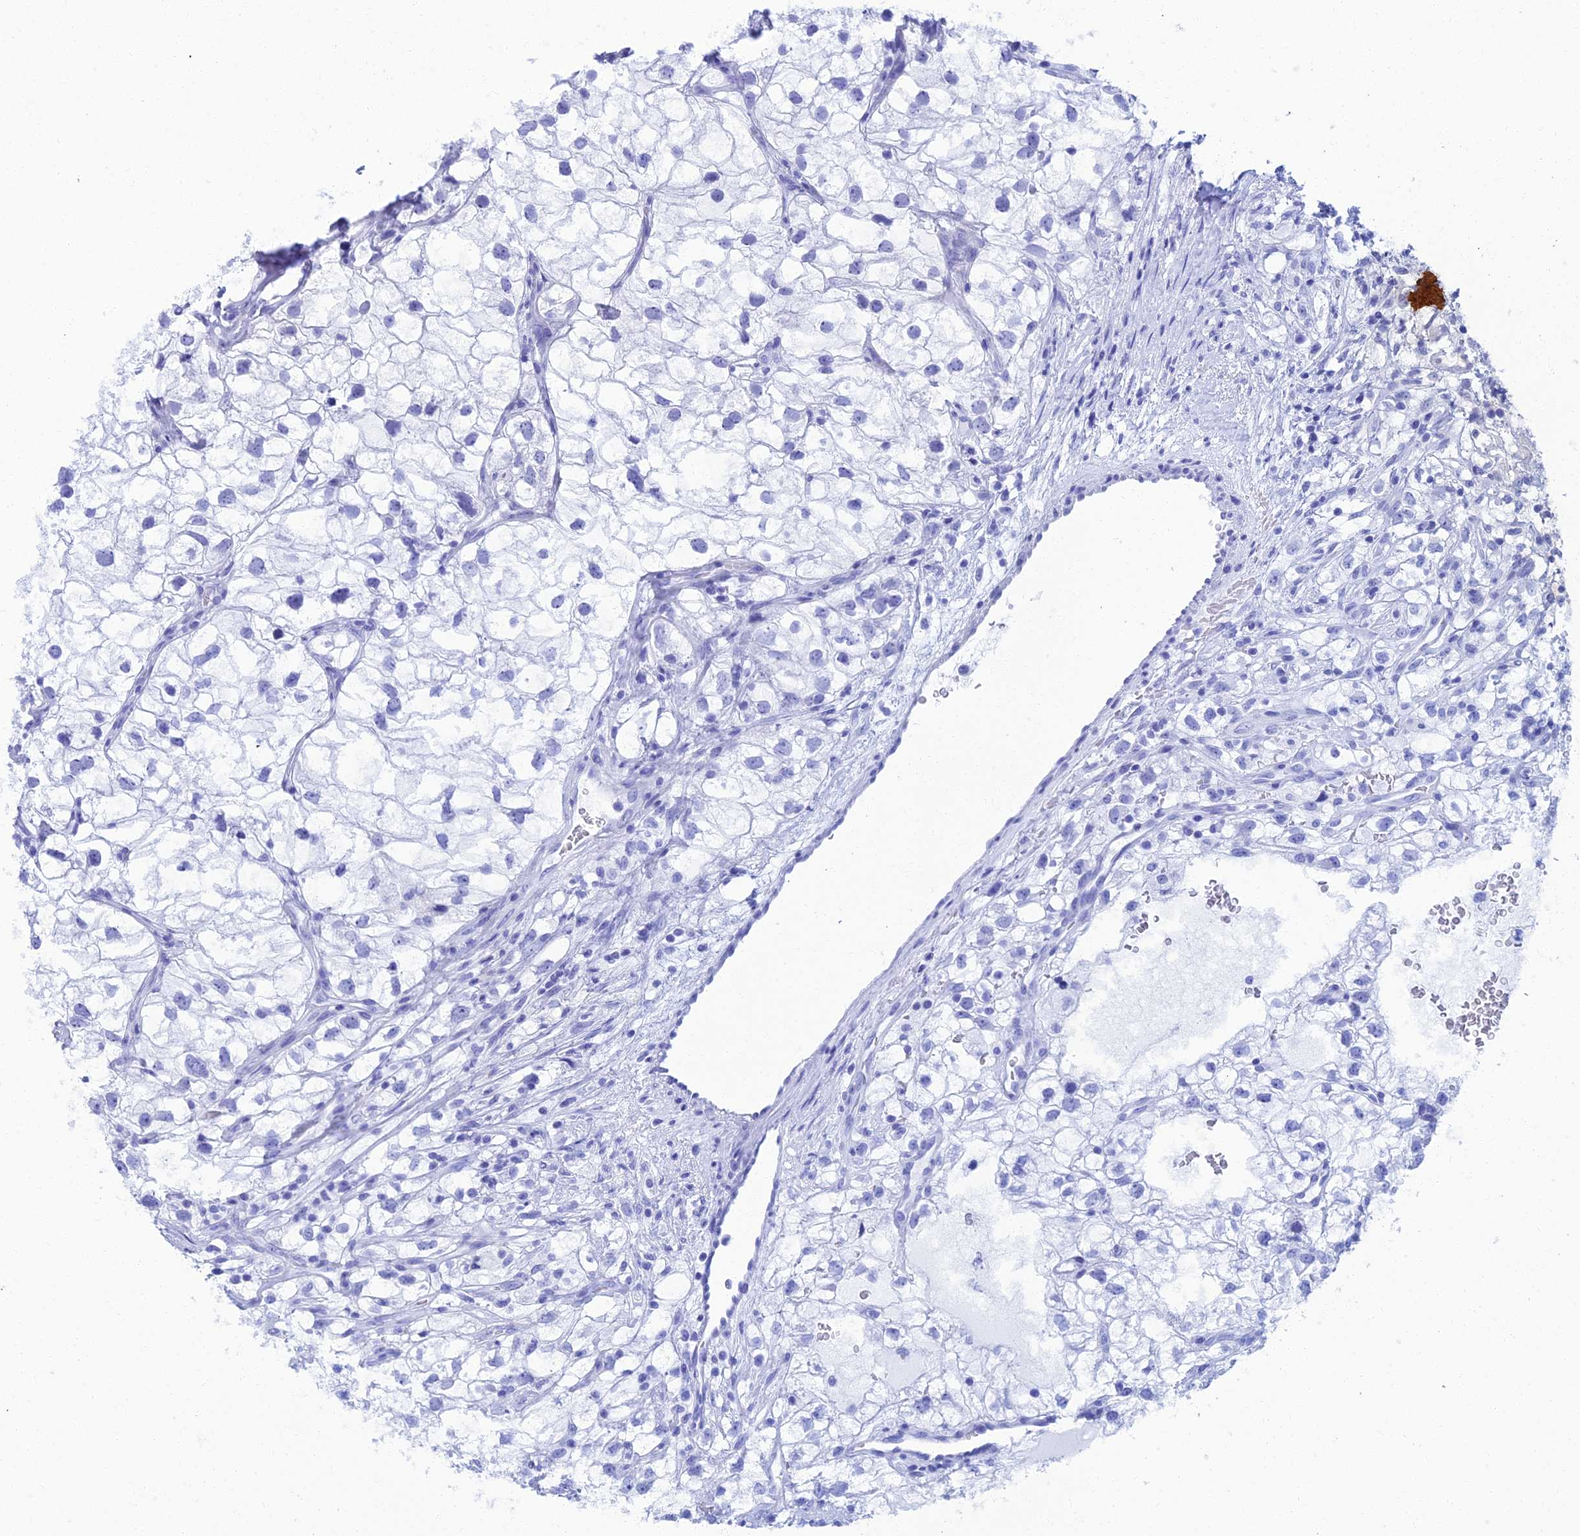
{"staining": {"intensity": "negative", "quantity": "none", "location": "none"}, "tissue": "renal cancer", "cell_type": "Tumor cells", "image_type": "cancer", "snomed": [{"axis": "morphology", "description": "Adenocarcinoma, NOS"}, {"axis": "topography", "description": "Kidney"}], "caption": "Renal cancer (adenocarcinoma) was stained to show a protein in brown. There is no significant expression in tumor cells. (DAB (3,3'-diaminobenzidine) immunohistochemistry, high magnification).", "gene": "ZNF668", "patient": {"sex": "male", "age": 59}}